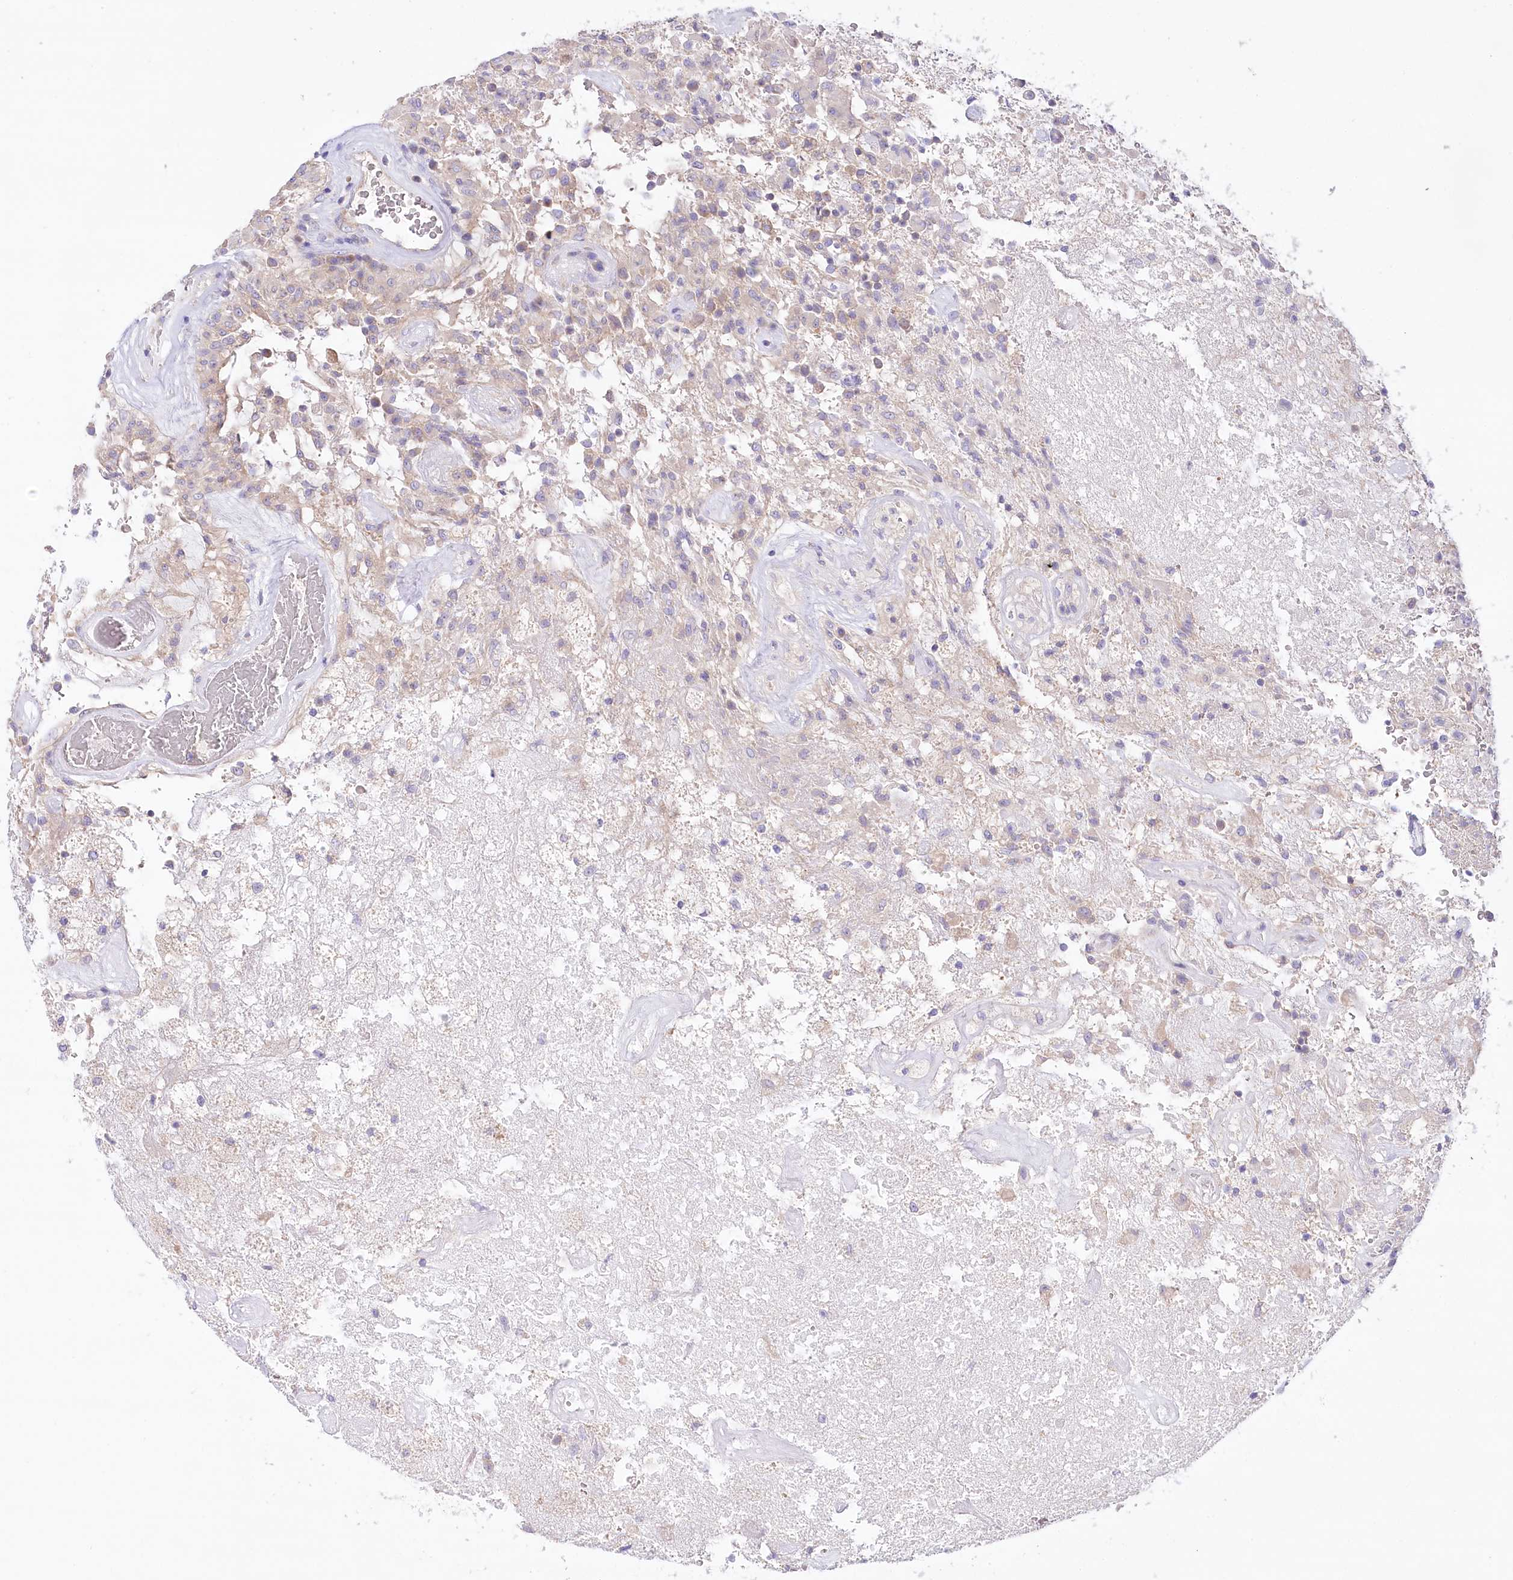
{"staining": {"intensity": "negative", "quantity": "none", "location": "none"}, "tissue": "glioma", "cell_type": "Tumor cells", "image_type": "cancer", "snomed": [{"axis": "morphology", "description": "Glioma, malignant, High grade"}, {"axis": "topography", "description": "Brain"}], "caption": "High magnification brightfield microscopy of glioma stained with DAB (brown) and counterstained with hematoxylin (blue): tumor cells show no significant positivity.", "gene": "UMPS", "patient": {"sex": "female", "age": 57}}